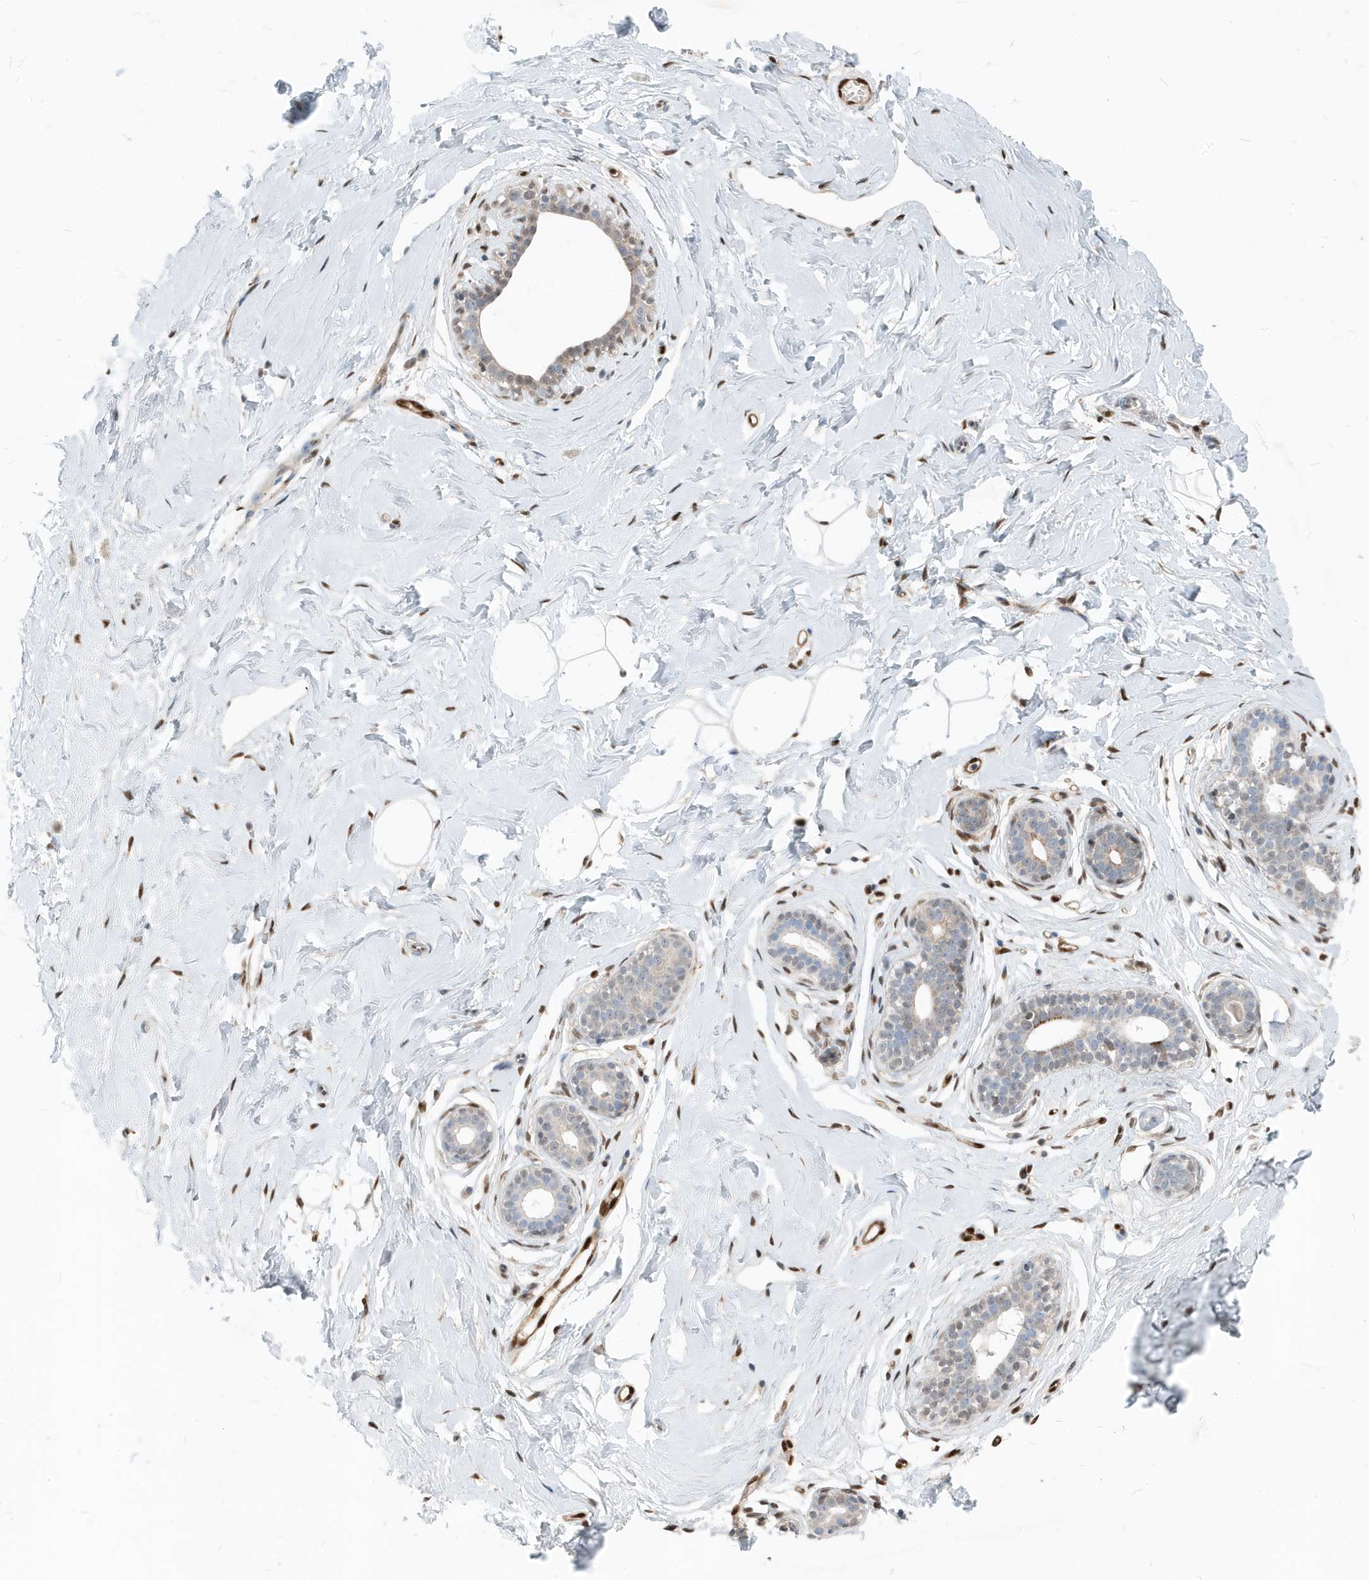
{"staining": {"intensity": "moderate", "quantity": ">75%", "location": "nuclear"}, "tissue": "breast", "cell_type": "Adipocytes", "image_type": "normal", "snomed": [{"axis": "morphology", "description": "Normal tissue, NOS"}, {"axis": "morphology", "description": "Adenoma, NOS"}, {"axis": "topography", "description": "Breast"}], "caption": "Approximately >75% of adipocytes in unremarkable human breast demonstrate moderate nuclear protein staining as visualized by brown immunohistochemical staining.", "gene": "NCOA7", "patient": {"sex": "female", "age": 23}}